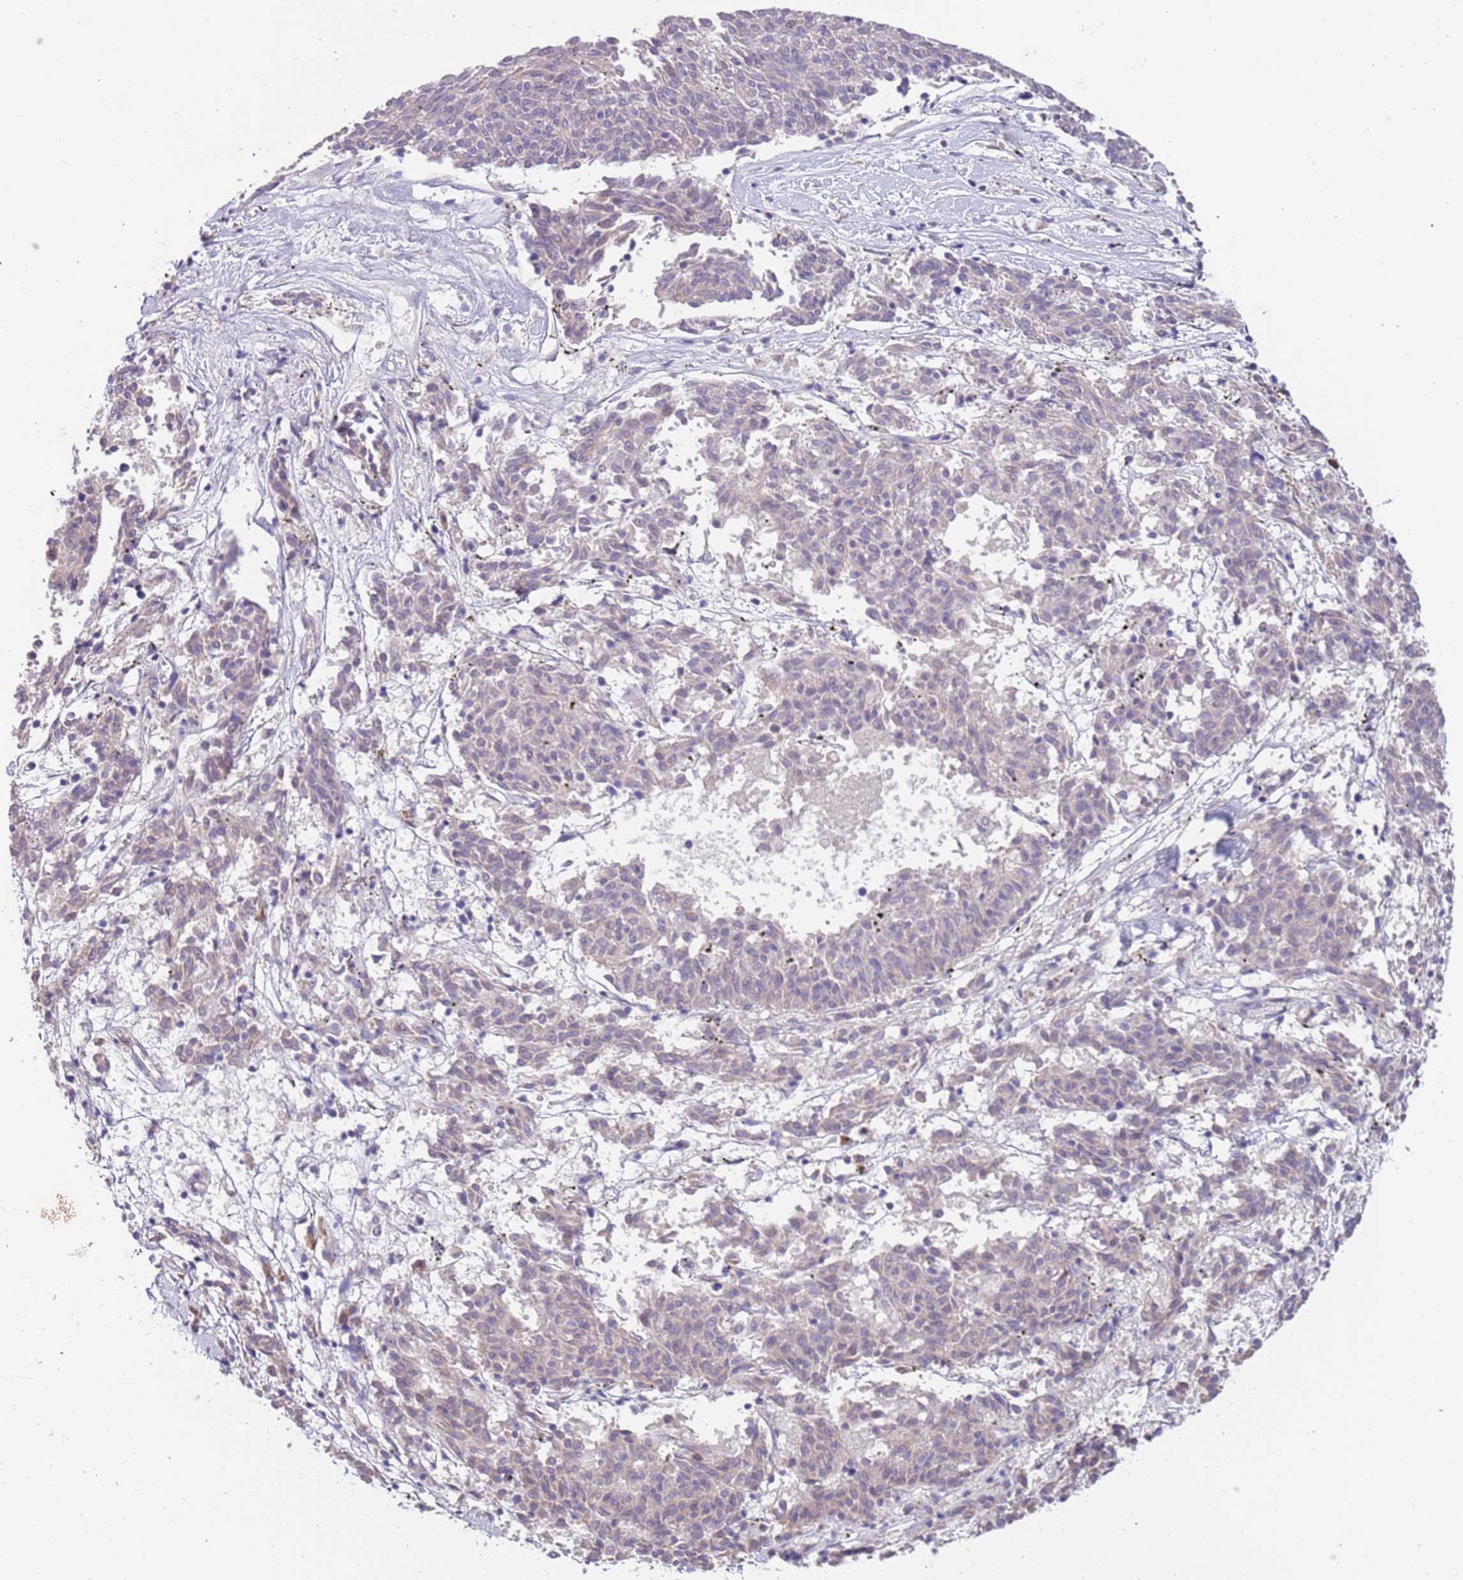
{"staining": {"intensity": "negative", "quantity": "none", "location": "none"}, "tissue": "melanoma", "cell_type": "Tumor cells", "image_type": "cancer", "snomed": [{"axis": "morphology", "description": "Malignant melanoma, NOS"}, {"axis": "topography", "description": "Skin"}], "caption": "The micrograph reveals no staining of tumor cells in melanoma.", "gene": "ZNF746", "patient": {"sex": "female", "age": 72}}